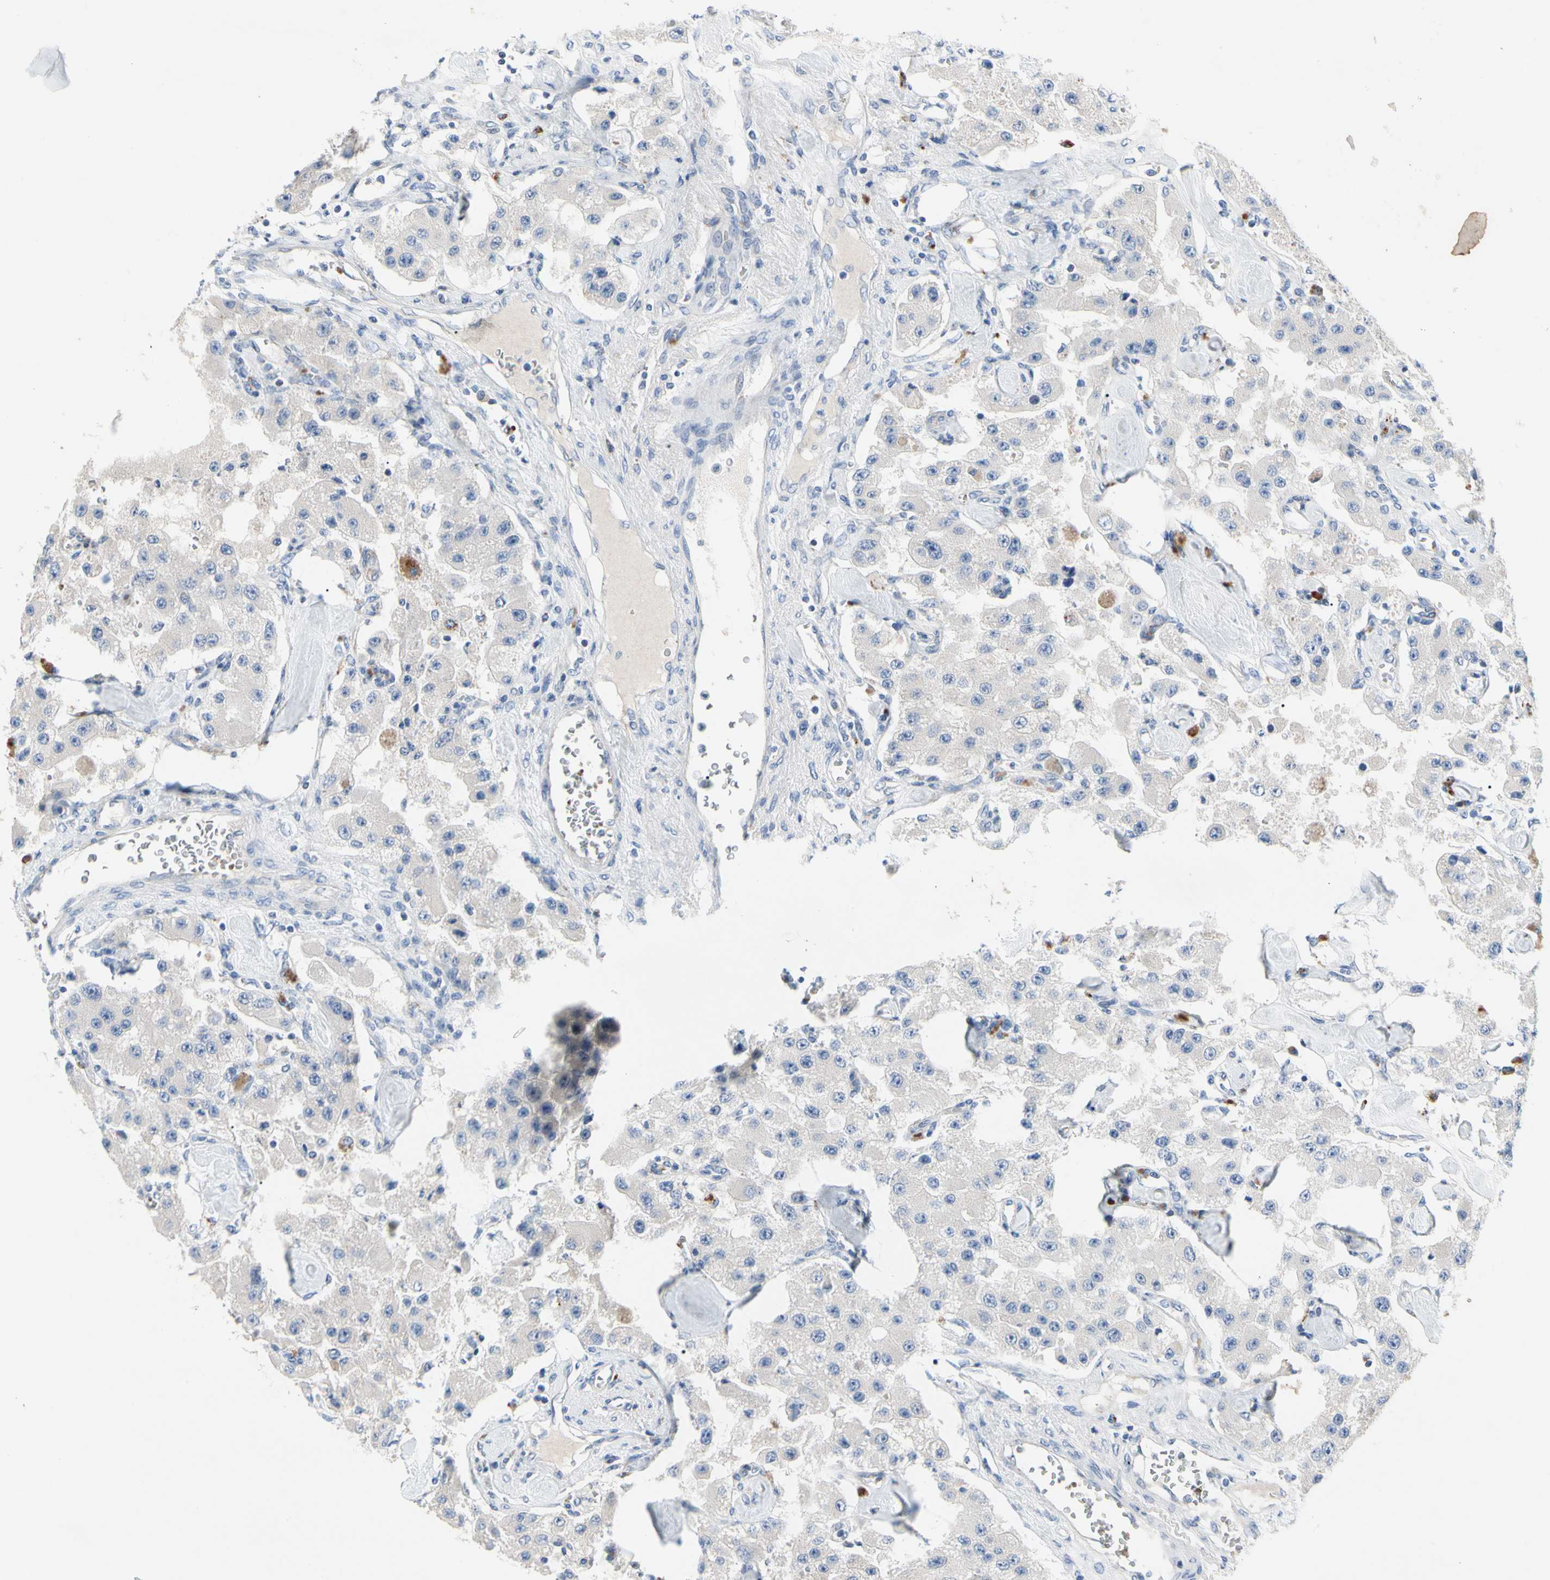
{"staining": {"intensity": "negative", "quantity": "none", "location": "none"}, "tissue": "carcinoid", "cell_type": "Tumor cells", "image_type": "cancer", "snomed": [{"axis": "morphology", "description": "Carcinoid, malignant, NOS"}, {"axis": "topography", "description": "Pancreas"}], "caption": "A high-resolution micrograph shows immunohistochemistry (IHC) staining of carcinoid, which exhibits no significant expression in tumor cells.", "gene": "RETSAT", "patient": {"sex": "male", "age": 41}}